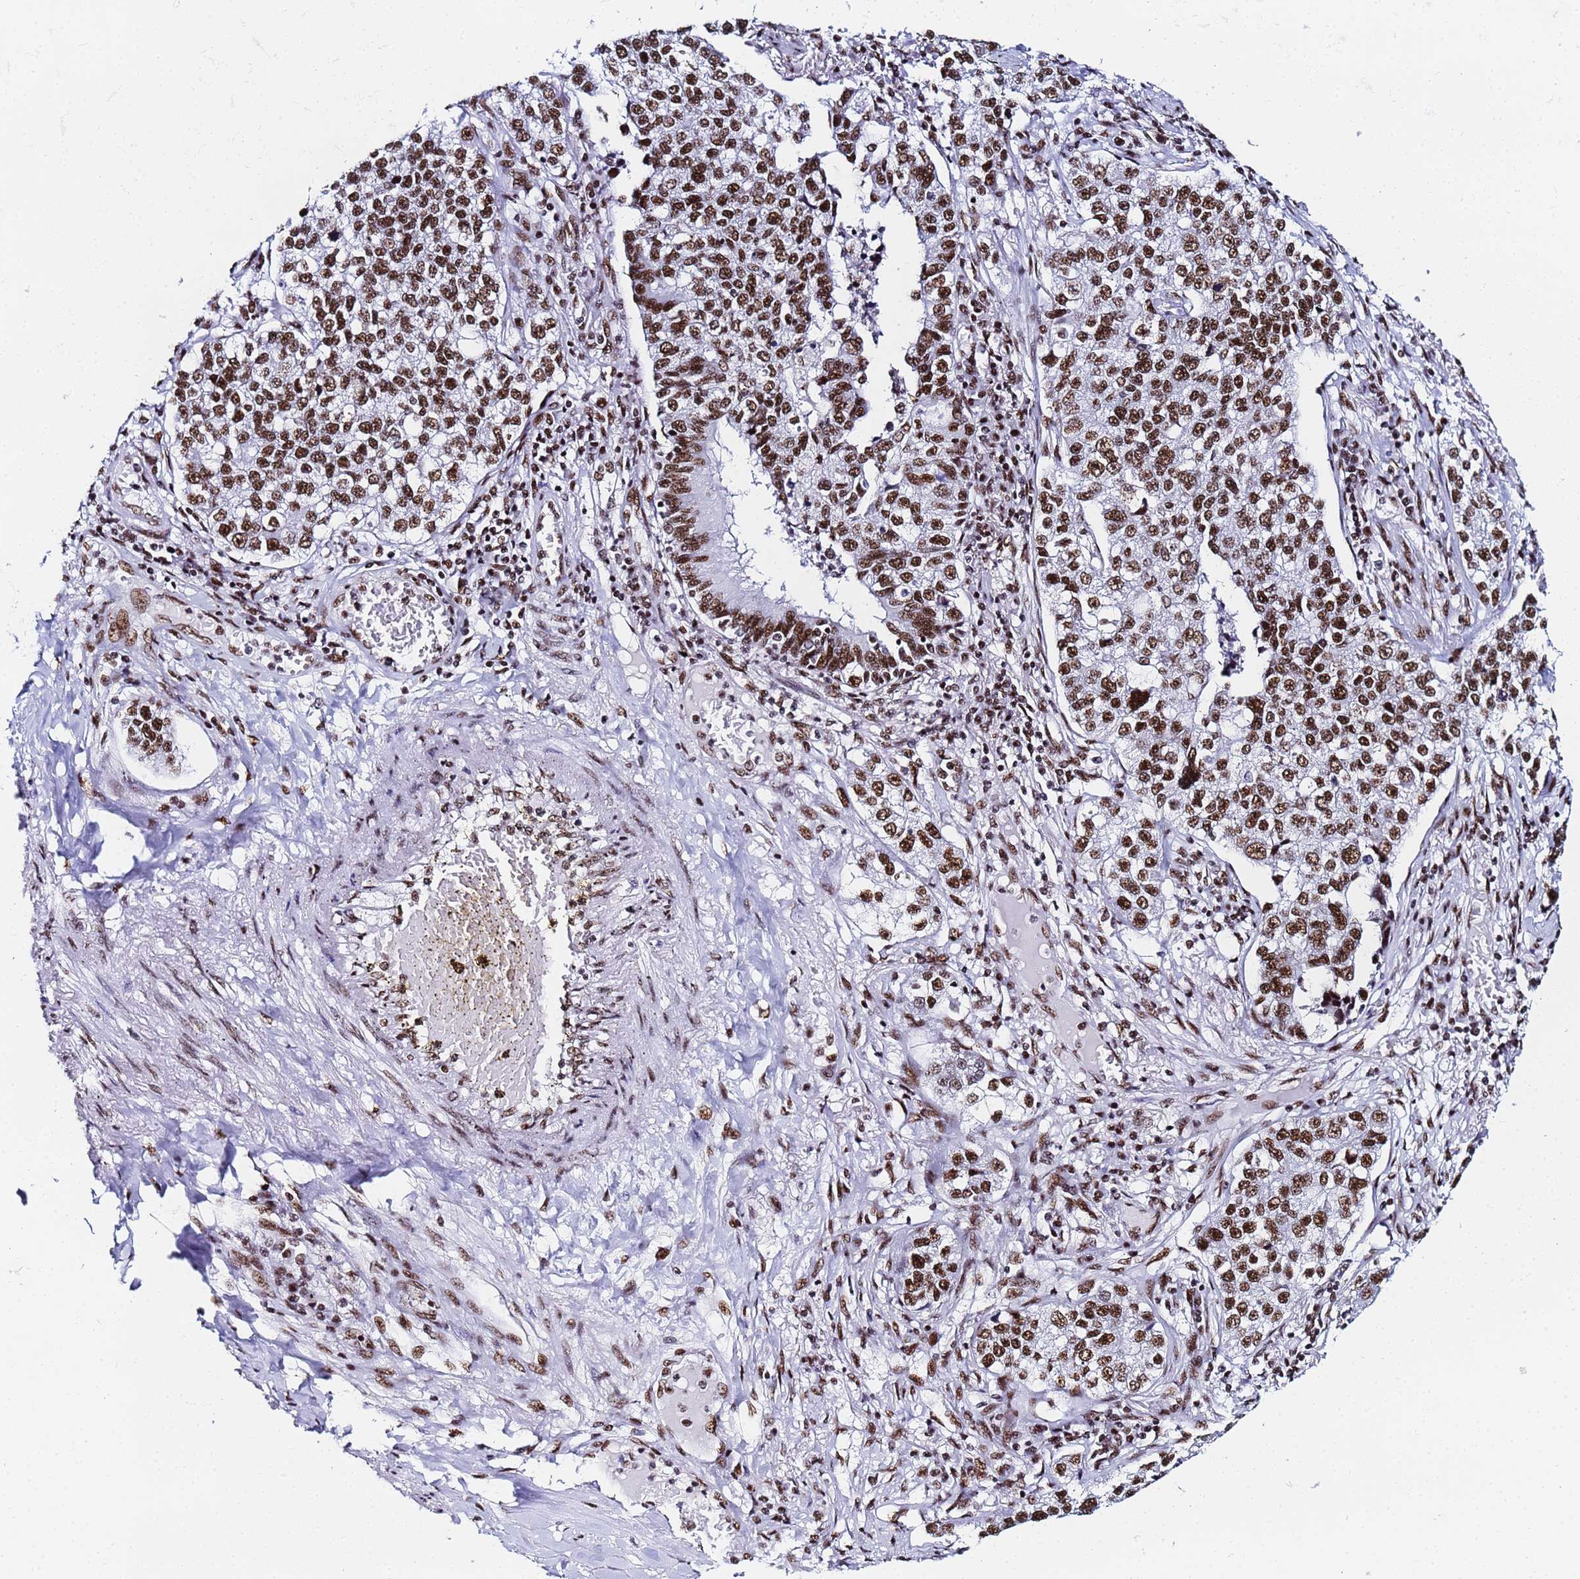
{"staining": {"intensity": "strong", "quantity": ">75%", "location": "nuclear"}, "tissue": "lung cancer", "cell_type": "Tumor cells", "image_type": "cancer", "snomed": [{"axis": "morphology", "description": "Adenocarcinoma, NOS"}, {"axis": "topography", "description": "Lung"}], "caption": "Brown immunohistochemical staining in human adenocarcinoma (lung) shows strong nuclear positivity in about >75% of tumor cells. (DAB (3,3'-diaminobenzidine) IHC, brown staining for protein, blue staining for nuclei).", "gene": "SNRPA1", "patient": {"sex": "male", "age": 49}}